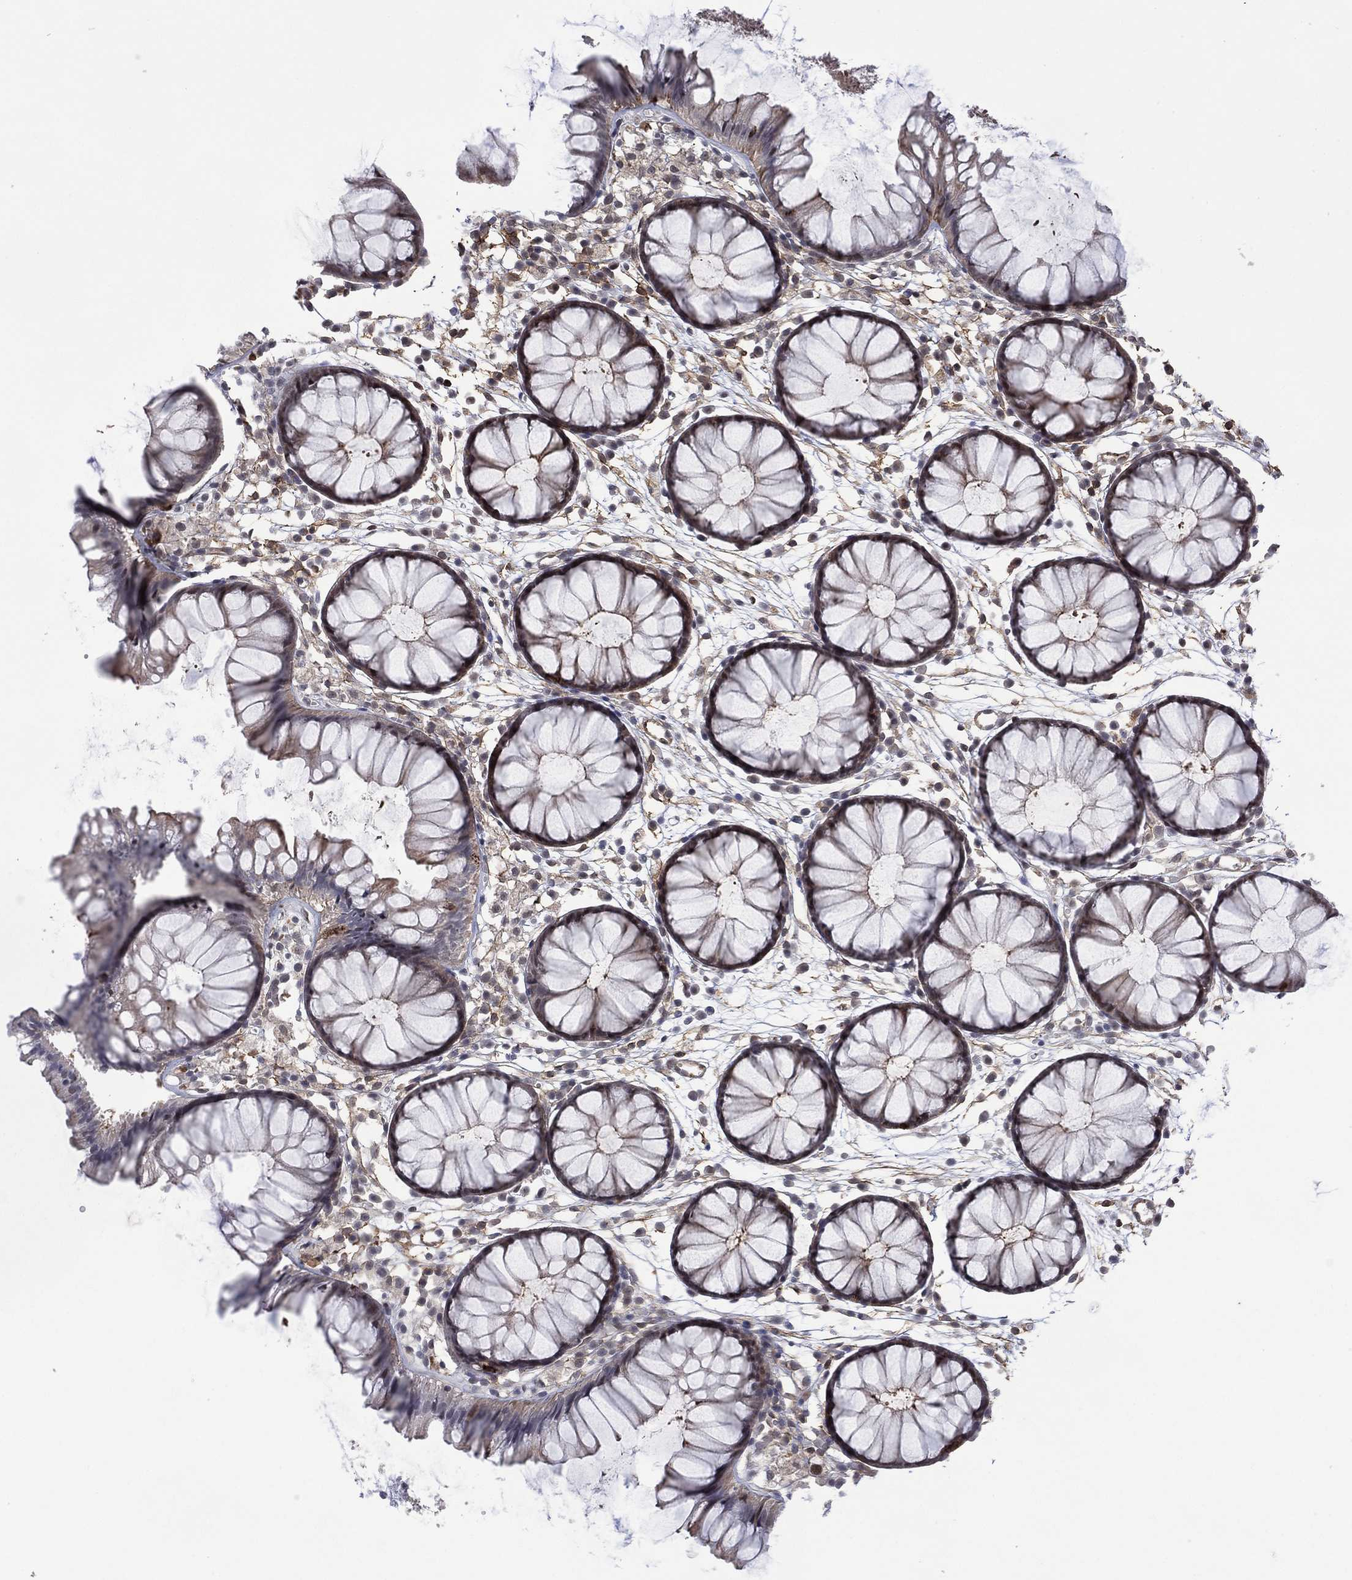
{"staining": {"intensity": "negative", "quantity": "none", "location": "none"}, "tissue": "colon", "cell_type": "Endothelial cells", "image_type": "normal", "snomed": [{"axis": "morphology", "description": "Normal tissue, NOS"}, {"axis": "morphology", "description": "Adenocarcinoma, NOS"}, {"axis": "topography", "description": "Colon"}], "caption": "Immunohistochemical staining of unremarkable human colon exhibits no significant staining in endothelial cells.", "gene": "DPP4", "patient": {"sex": "male", "age": 65}}